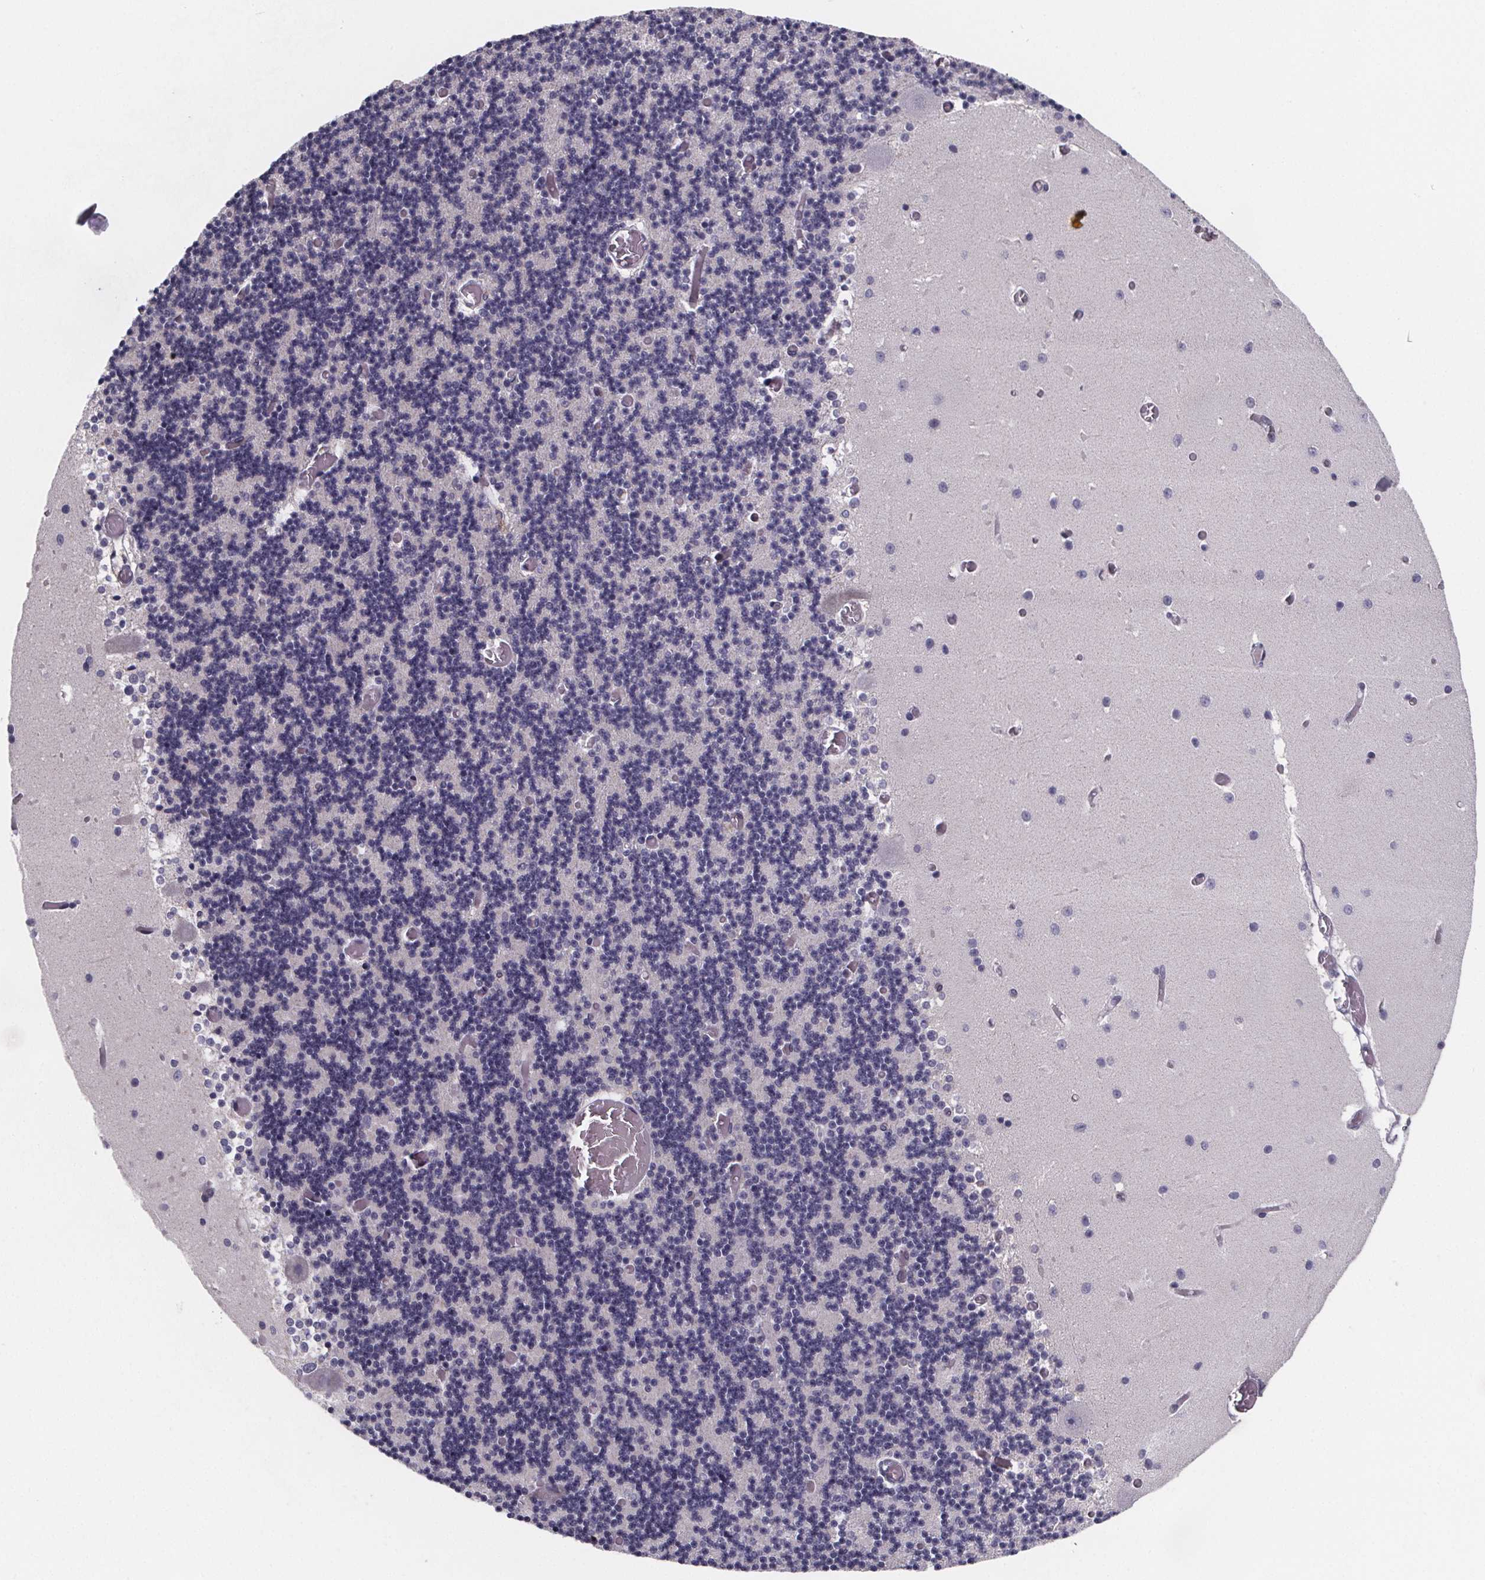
{"staining": {"intensity": "negative", "quantity": "none", "location": "none"}, "tissue": "cerebellum", "cell_type": "Cells in granular layer", "image_type": "normal", "snomed": [{"axis": "morphology", "description": "Normal tissue, NOS"}, {"axis": "topography", "description": "Cerebellum"}], "caption": "Immunohistochemistry image of normal cerebellum: human cerebellum stained with DAB (3,3'-diaminobenzidine) exhibits no significant protein positivity in cells in granular layer. Brightfield microscopy of immunohistochemistry stained with DAB (3,3'-diaminobenzidine) (brown) and hematoxylin (blue), captured at high magnification.", "gene": "PAH", "patient": {"sex": "female", "age": 28}}